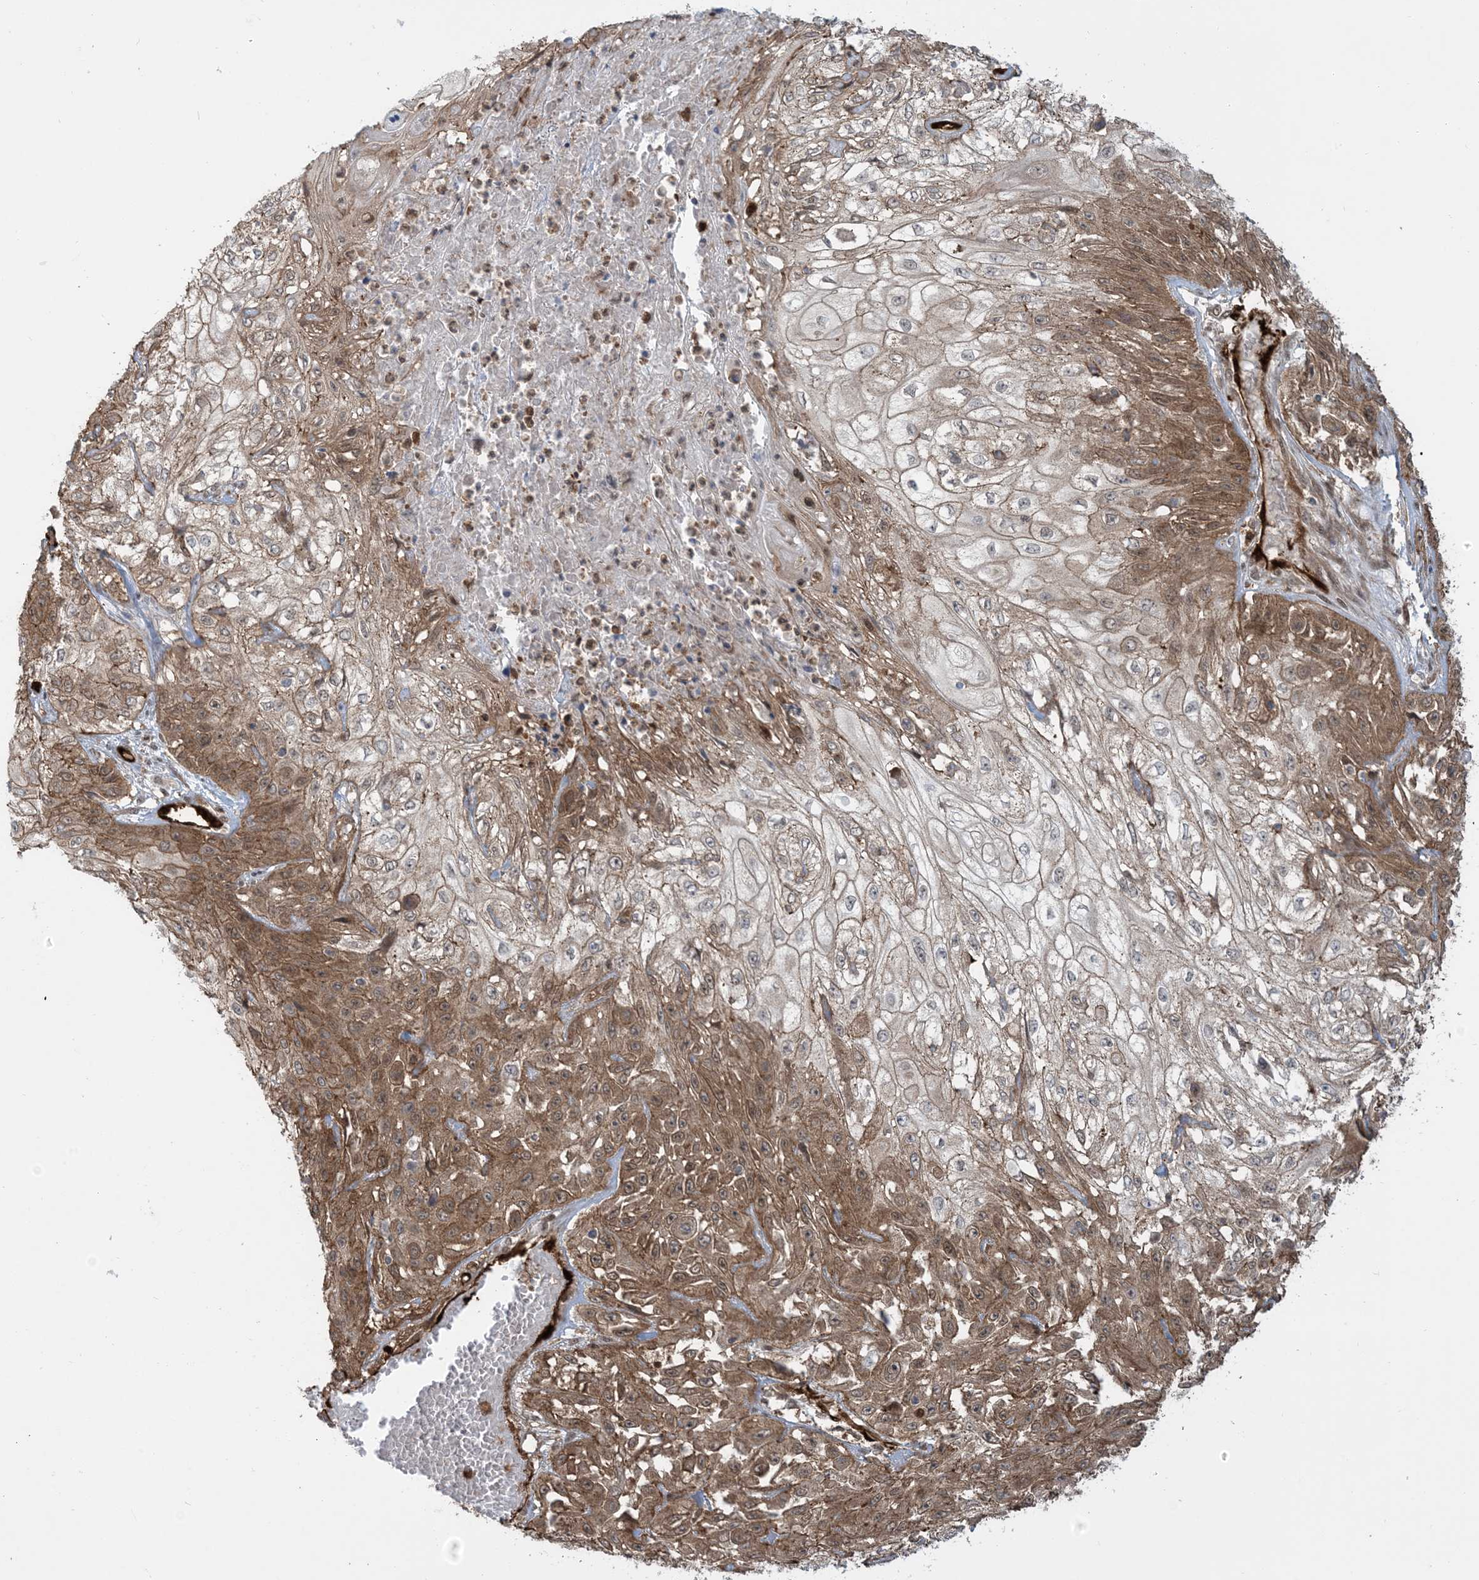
{"staining": {"intensity": "moderate", "quantity": ">75%", "location": "cytoplasmic/membranous"}, "tissue": "skin cancer", "cell_type": "Tumor cells", "image_type": "cancer", "snomed": [{"axis": "morphology", "description": "Squamous cell carcinoma, NOS"}, {"axis": "morphology", "description": "Squamous cell carcinoma, metastatic, NOS"}, {"axis": "topography", "description": "Skin"}, {"axis": "topography", "description": "Lymph node"}], "caption": "A medium amount of moderate cytoplasmic/membranous positivity is appreciated in approximately >75% of tumor cells in skin cancer (squamous cell carcinoma) tissue. (brown staining indicates protein expression, while blue staining denotes nuclei).", "gene": "PPM1F", "patient": {"sex": "male", "age": 75}}